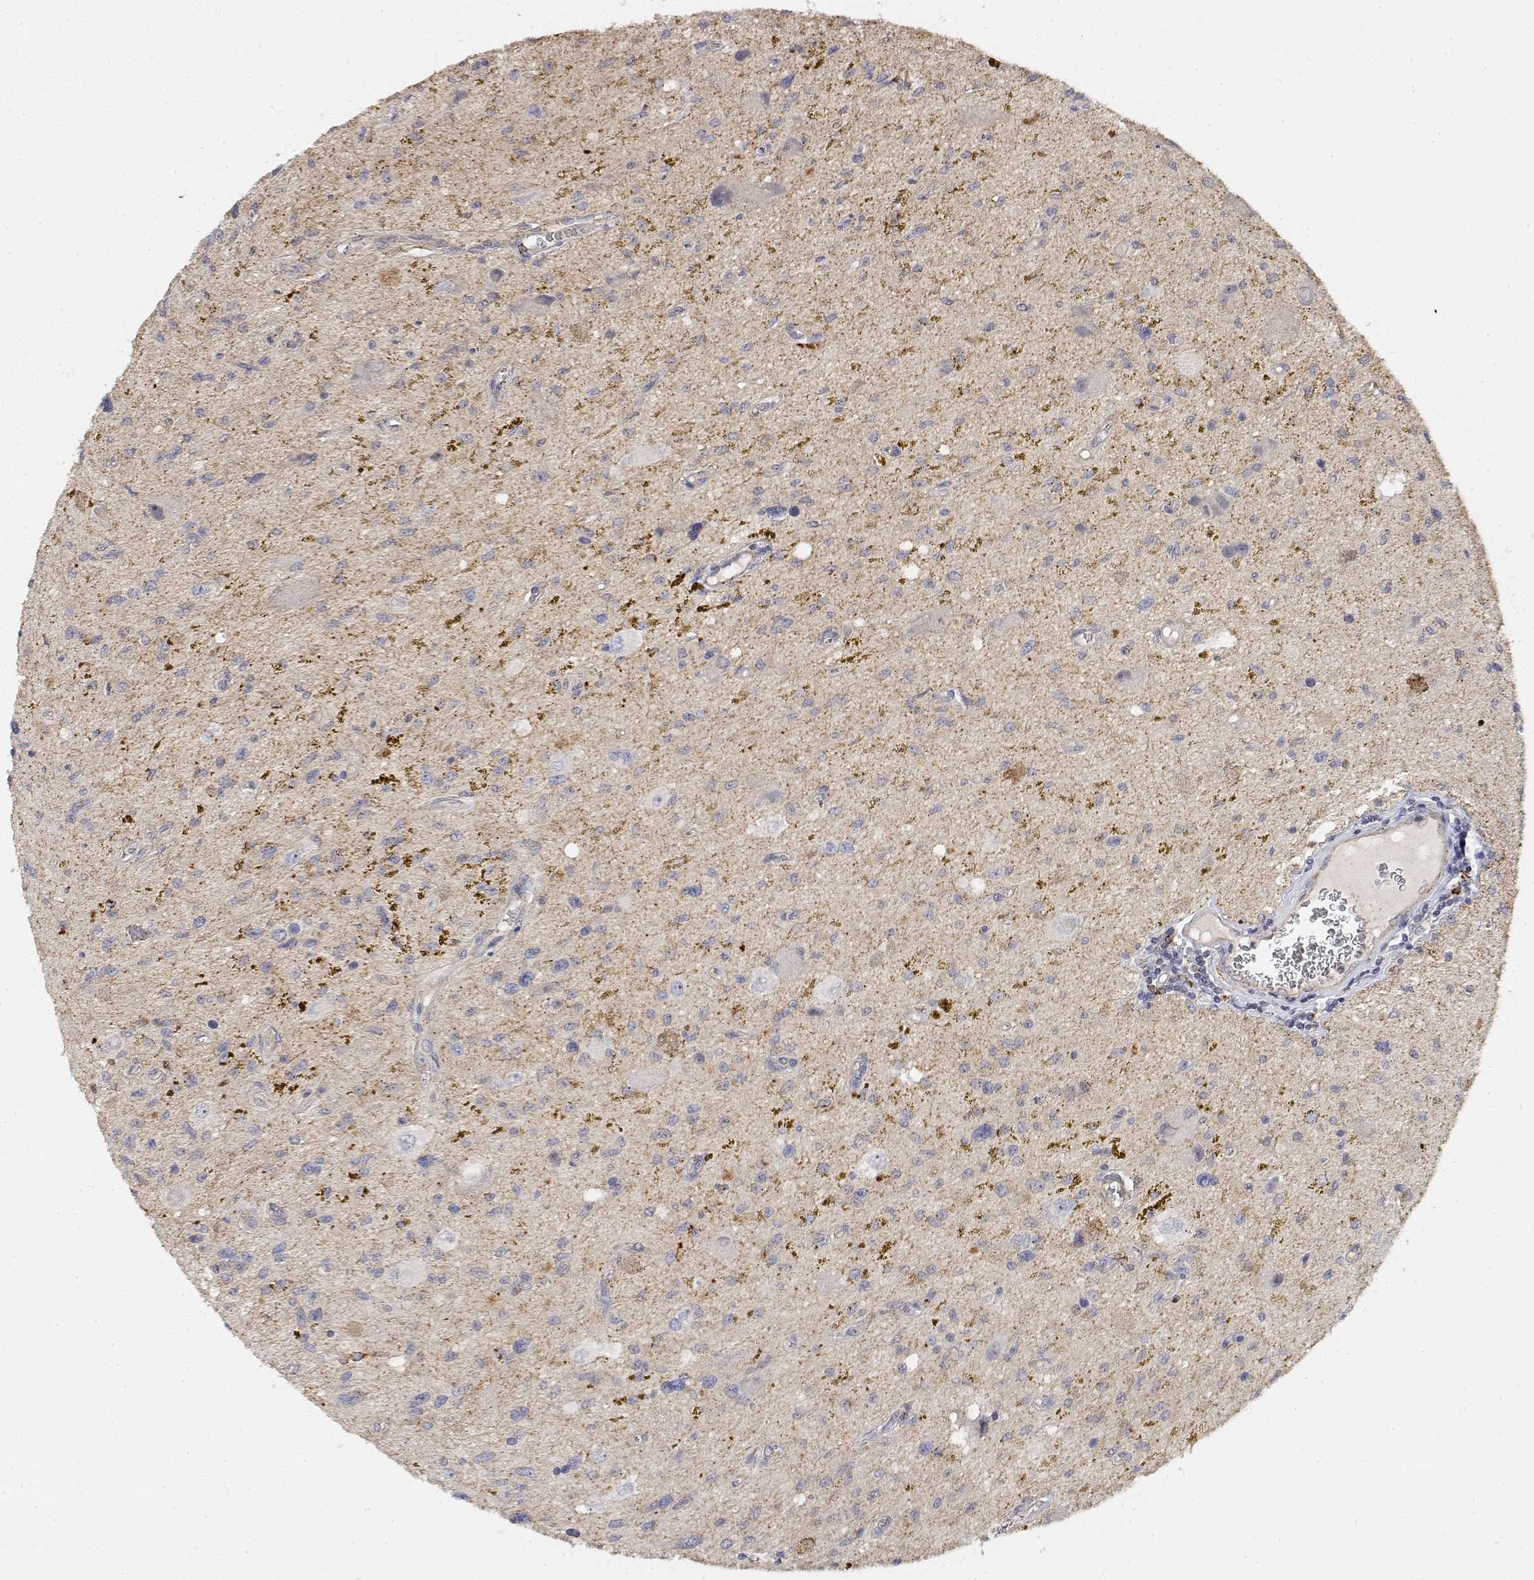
{"staining": {"intensity": "negative", "quantity": "none", "location": "none"}, "tissue": "glioma", "cell_type": "Tumor cells", "image_type": "cancer", "snomed": [{"axis": "morphology", "description": "Glioma, malignant, Low grade"}, {"axis": "topography", "description": "Cerebellum"}], "caption": "Immunohistochemical staining of malignant glioma (low-grade) displays no significant positivity in tumor cells.", "gene": "LONRF3", "patient": {"sex": "female", "age": 14}}